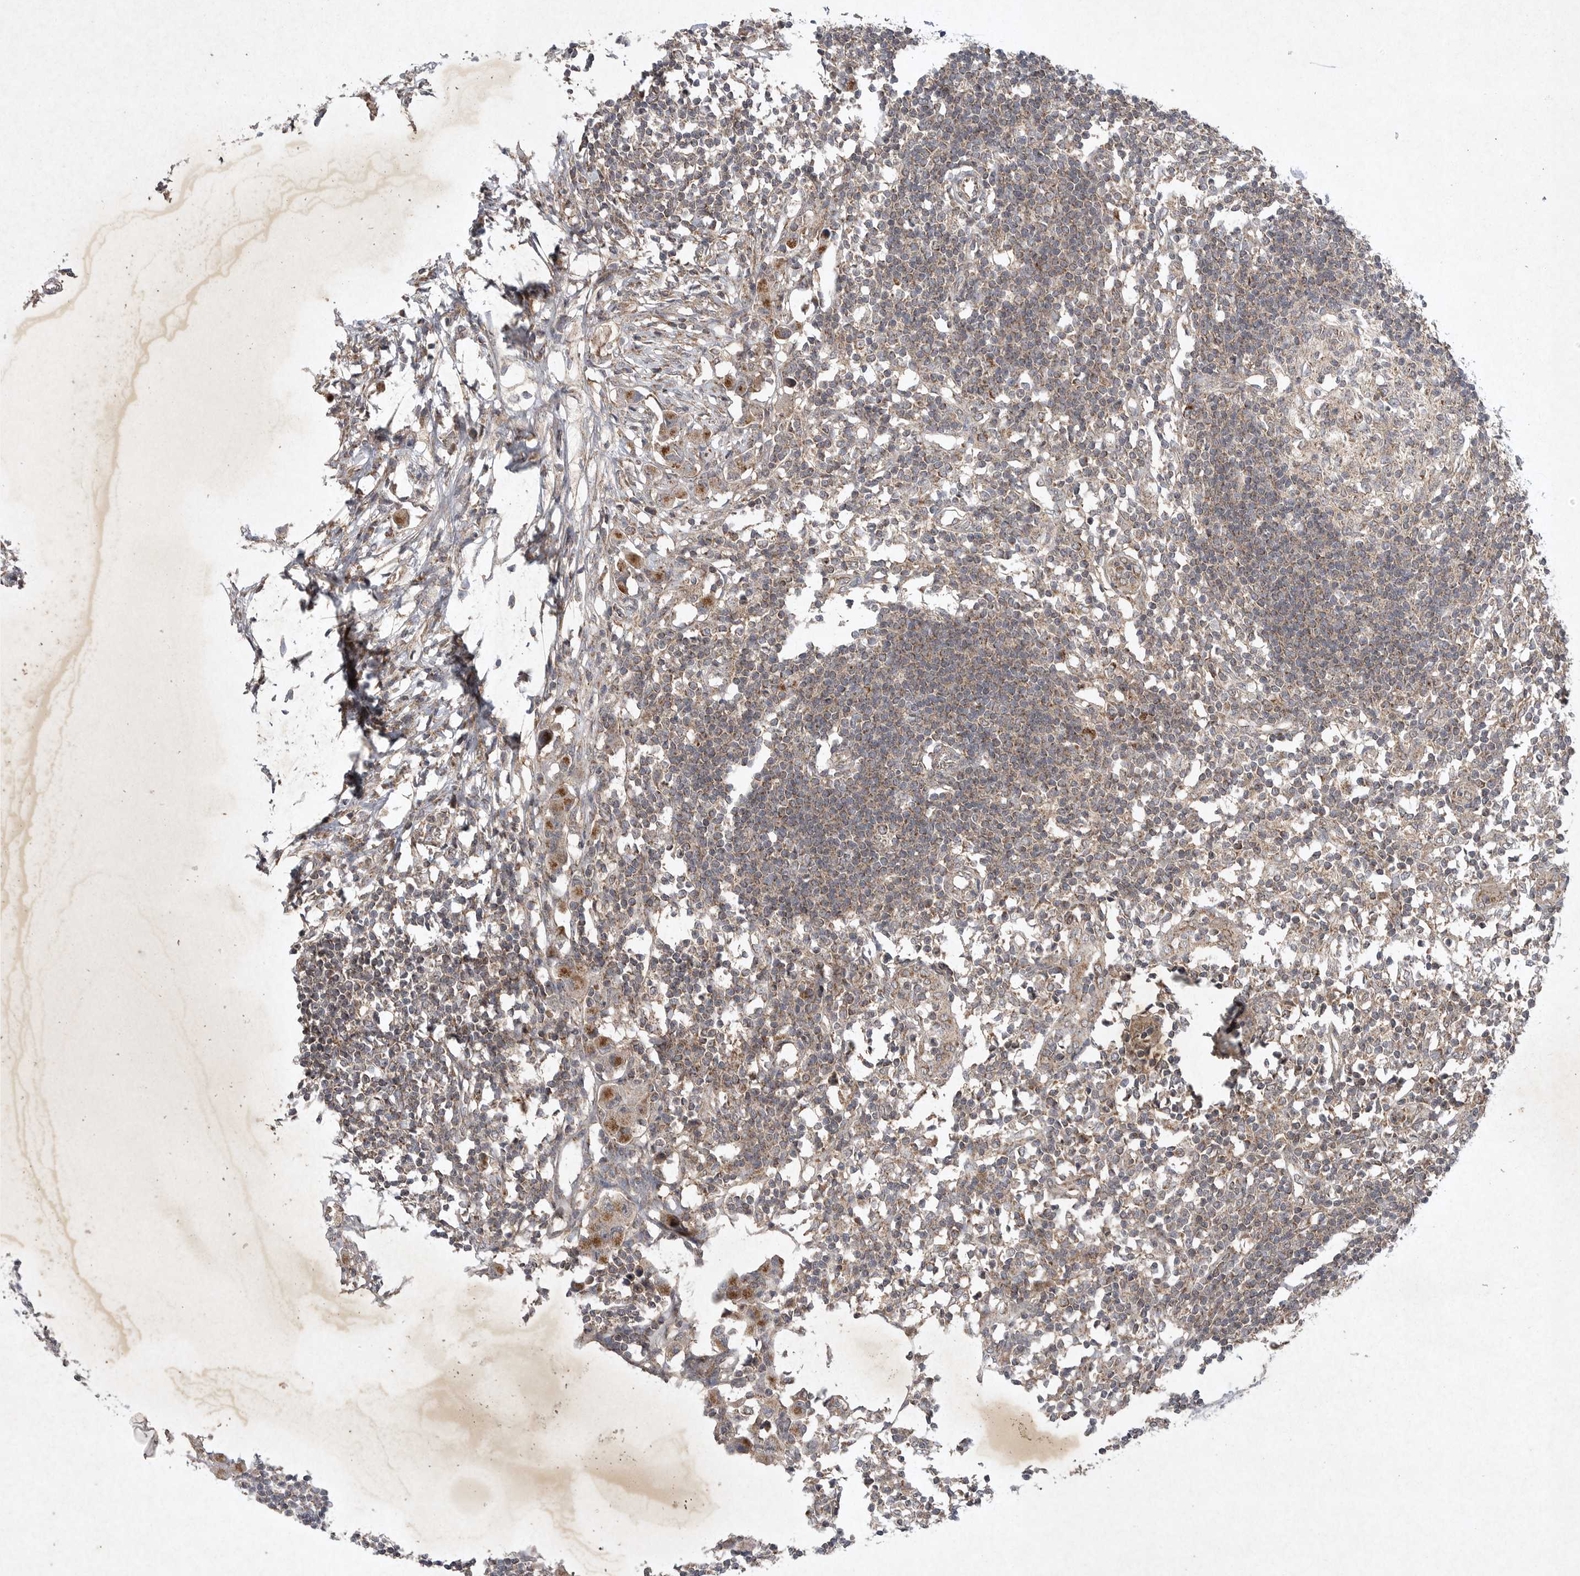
{"staining": {"intensity": "moderate", "quantity": "<25%", "location": "cytoplasmic/membranous"}, "tissue": "lymph node", "cell_type": "Germinal center cells", "image_type": "normal", "snomed": [{"axis": "morphology", "description": "Normal tissue, NOS"}, {"axis": "morphology", "description": "Malignant melanoma, Metastatic site"}, {"axis": "topography", "description": "Lymph node"}], "caption": "This histopathology image reveals IHC staining of normal human lymph node, with low moderate cytoplasmic/membranous staining in about <25% of germinal center cells.", "gene": "DDR1", "patient": {"sex": "male", "age": 41}}